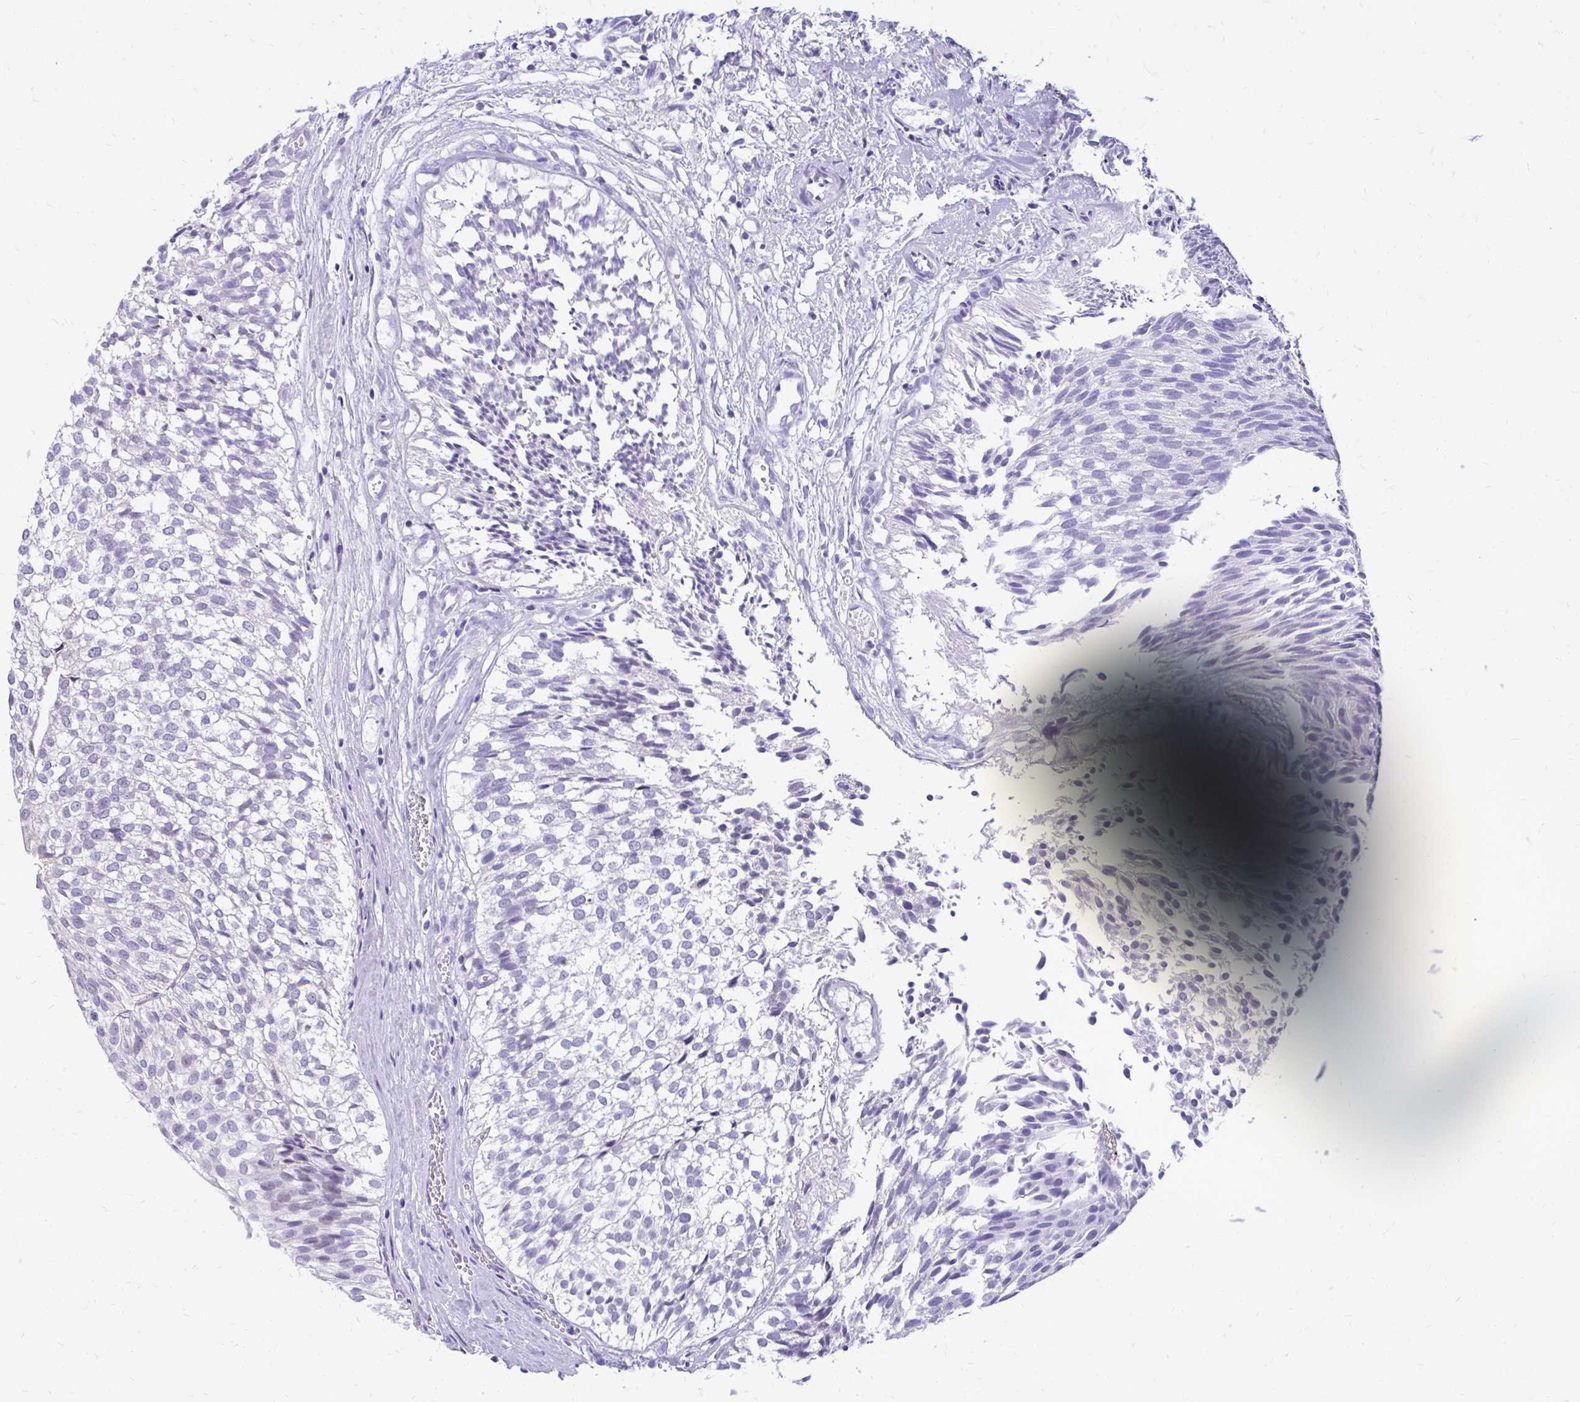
{"staining": {"intensity": "negative", "quantity": "none", "location": "none"}, "tissue": "urothelial cancer", "cell_type": "Tumor cells", "image_type": "cancer", "snomed": [{"axis": "morphology", "description": "Urothelial carcinoma, Low grade"}, {"axis": "topography", "description": "Urinary bladder"}], "caption": "The immunohistochemistry histopathology image has no significant expression in tumor cells of urothelial cancer tissue. (Brightfield microscopy of DAB immunohistochemistry (IHC) at high magnification).", "gene": "GLB1L2", "patient": {"sex": "male", "age": 91}}